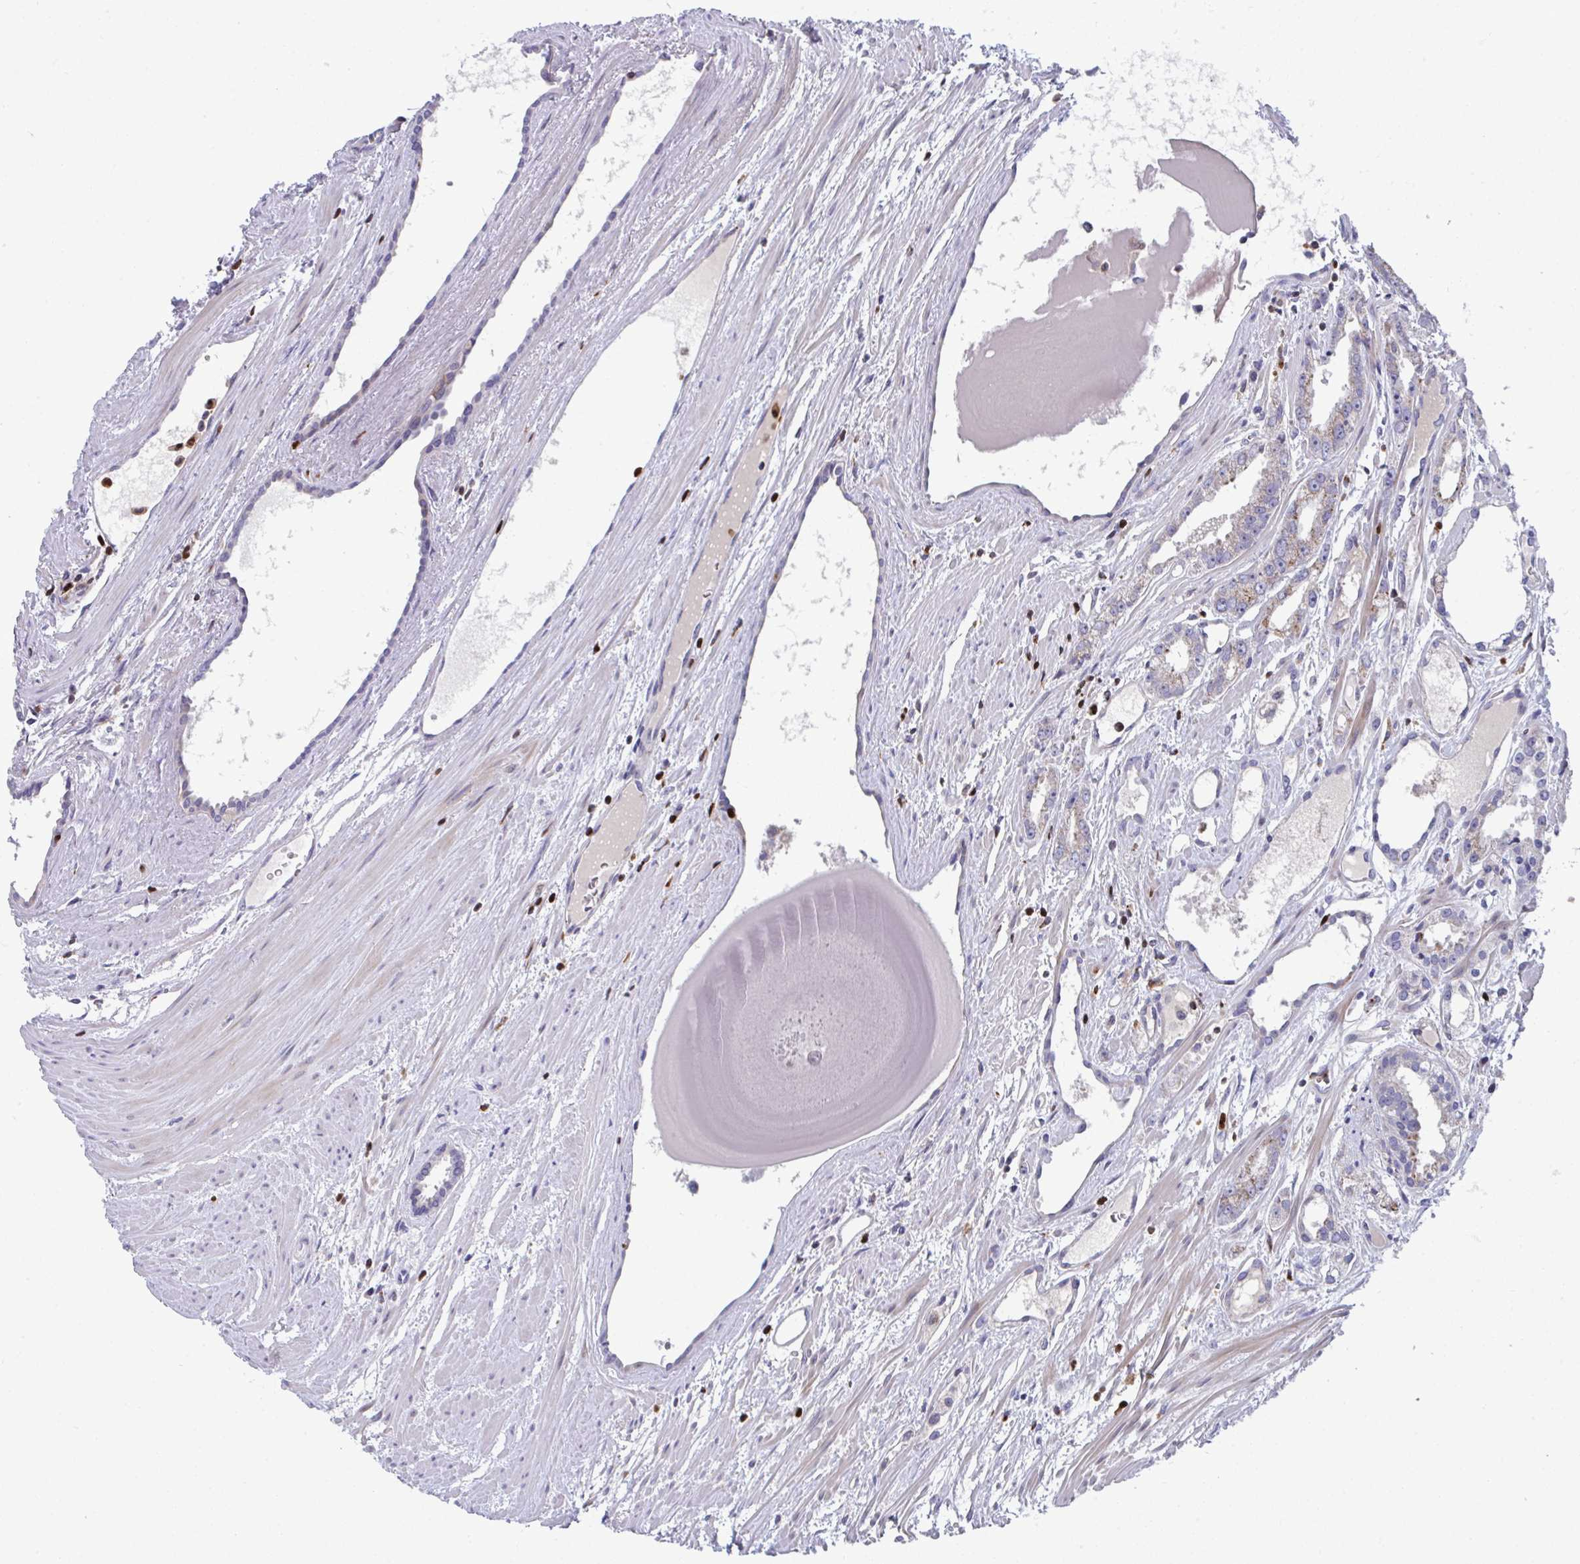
{"staining": {"intensity": "negative", "quantity": "none", "location": "none"}, "tissue": "prostate cancer", "cell_type": "Tumor cells", "image_type": "cancer", "snomed": [{"axis": "morphology", "description": "Adenocarcinoma, High grade"}, {"axis": "topography", "description": "Prostate"}], "caption": "DAB immunohistochemical staining of human prostate cancer (high-grade adenocarcinoma) shows no significant expression in tumor cells. The staining is performed using DAB brown chromogen with nuclei counter-stained in using hematoxylin.", "gene": "AOC2", "patient": {"sex": "male", "age": 68}}